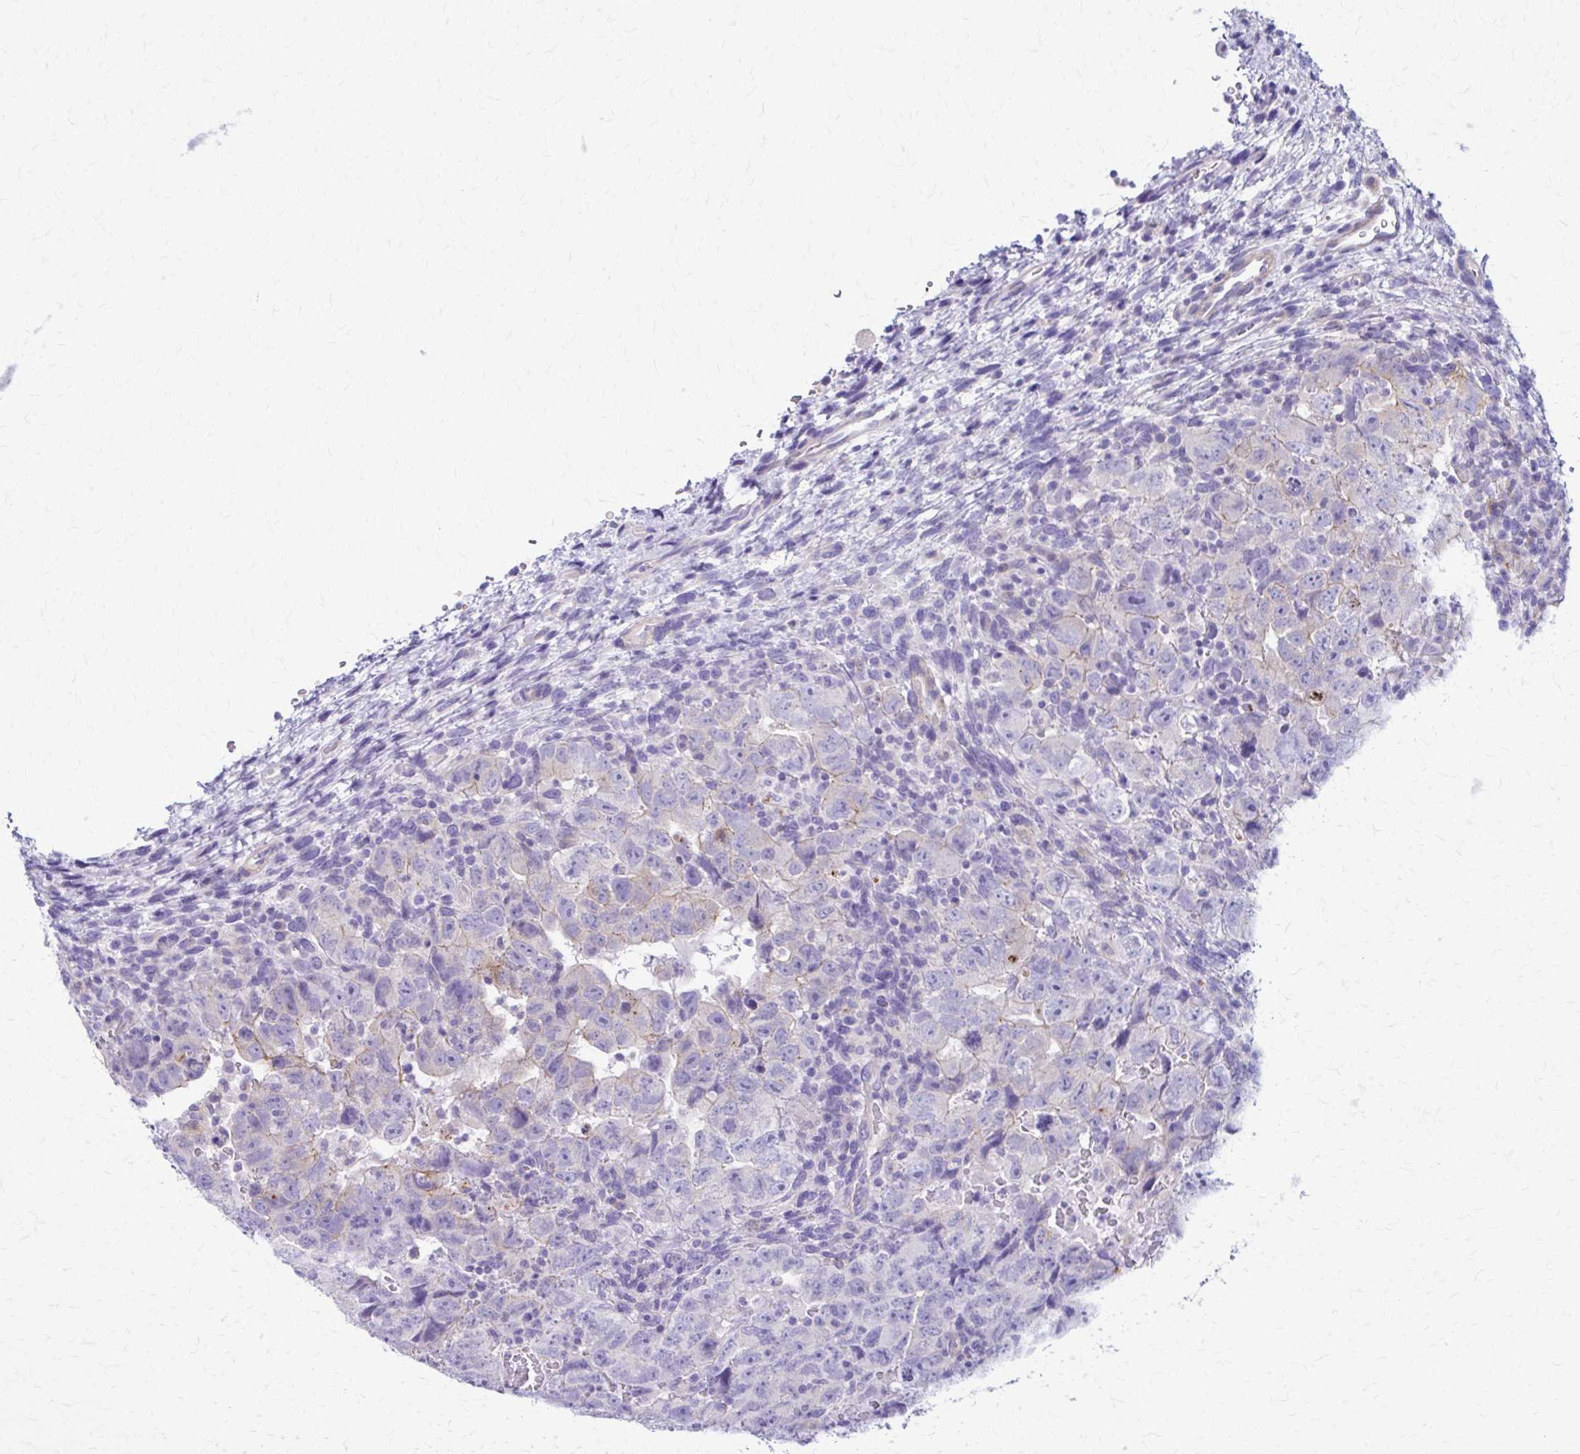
{"staining": {"intensity": "negative", "quantity": "none", "location": "none"}, "tissue": "testis cancer", "cell_type": "Tumor cells", "image_type": "cancer", "snomed": [{"axis": "morphology", "description": "Carcinoma, Embryonal, NOS"}, {"axis": "topography", "description": "Testis"}], "caption": "Testis cancer (embryonal carcinoma) was stained to show a protein in brown. There is no significant positivity in tumor cells.", "gene": "DSP", "patient": {"sex": "male", "age": 24}}